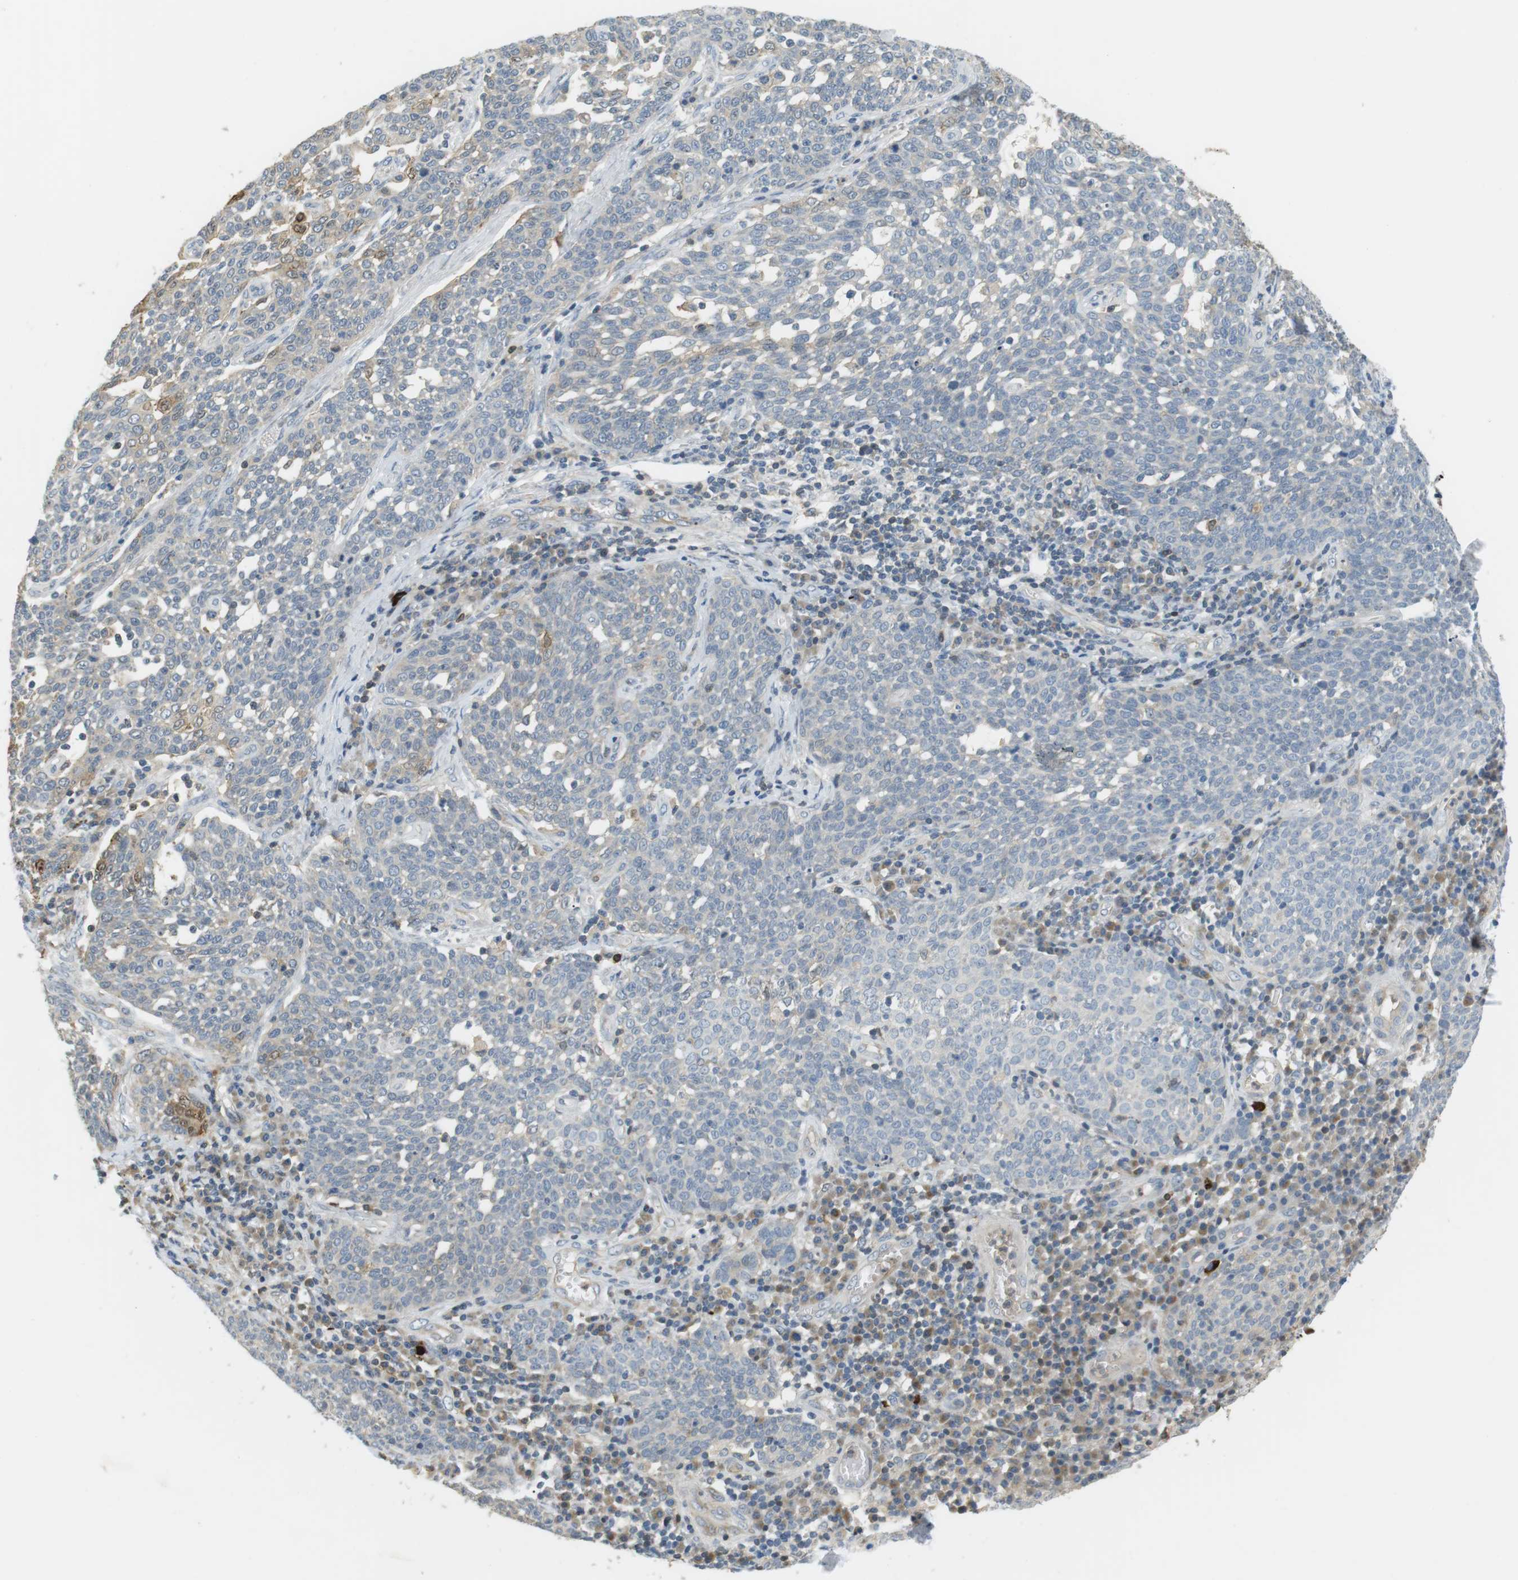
{"staining": {"intensity": "moderate", "quantity": "<25%", "location": "cytoplasmic/membranous"}, "tissue": "cervical cancer", "cell_type": "Tumor cells", "image_type": "cancer", "snomed": [{"axis": "morphology", "description": "Squamous cell carcinoma, NOS"}, {"axis": "topography", "description": "Cervix"}], "caption": "Cervical cancer stained for a protein (brown) reveals moderate cytoplasmic/membranous positive positivity in approximately <25% of tumor cells.", "gene": "P2RY1", "patient": {"sex": "female", "age": 34}}